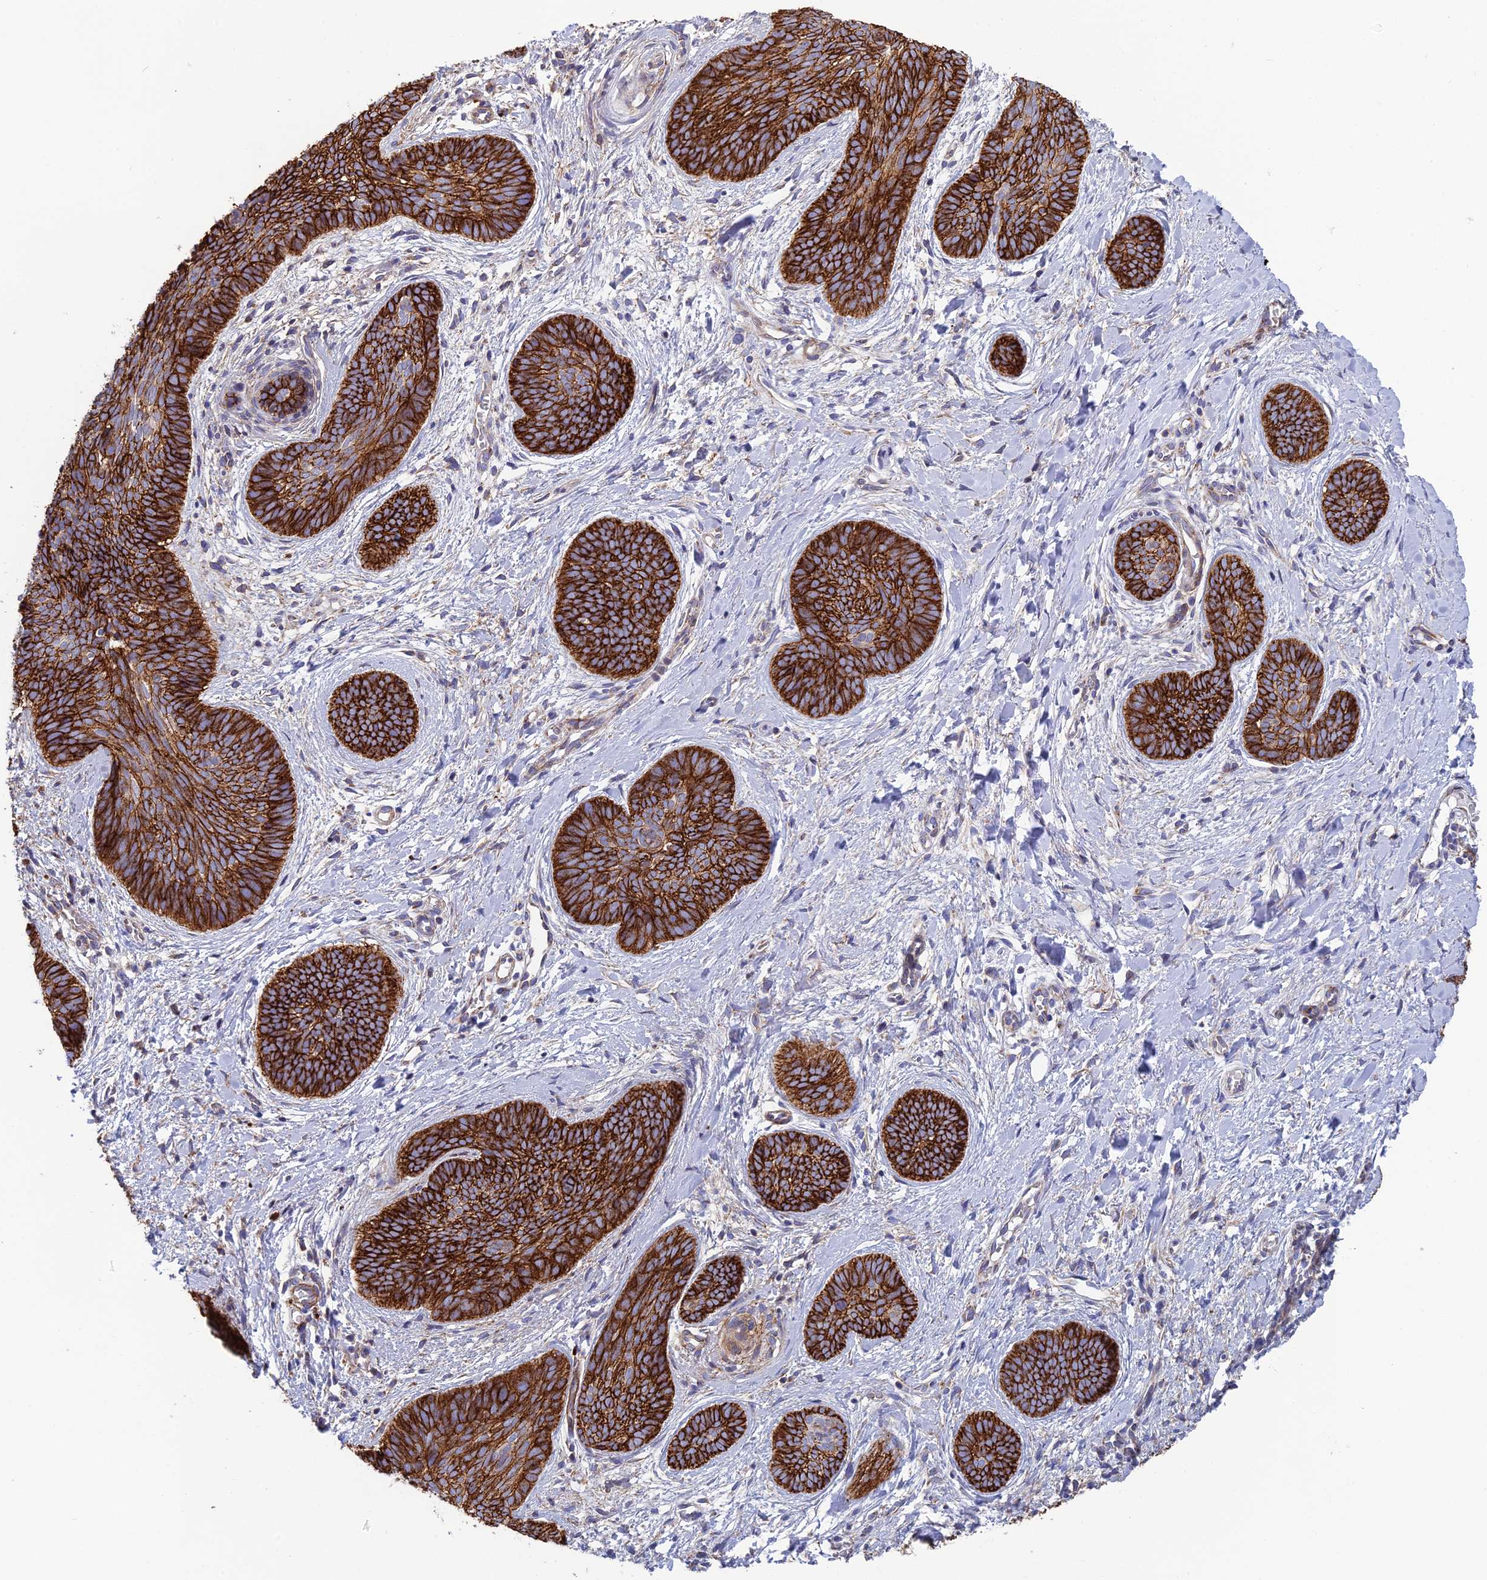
{"staining": {"intensity": "strong", "quantity": ">75%", "location": "cytoplasmic/membranous"}, "tissue": "skin cancer", "cell_type": "Tumor cells", "image_type": "cancer", "snomed": [{"axis": "morphology", "description": "Basal cell carcinoma"}, {"axis": "topography", "description": "Skin"}], "caption": "Immunohistochemistry photomicrograph of skin cancer stained for a protein (brown), which shows high levels of strong cytoplasmic/membranous expression in approximately >75% of tumor cells.", "gene": "CSPG4", "patient": {"sex": "female", "age": 81}}